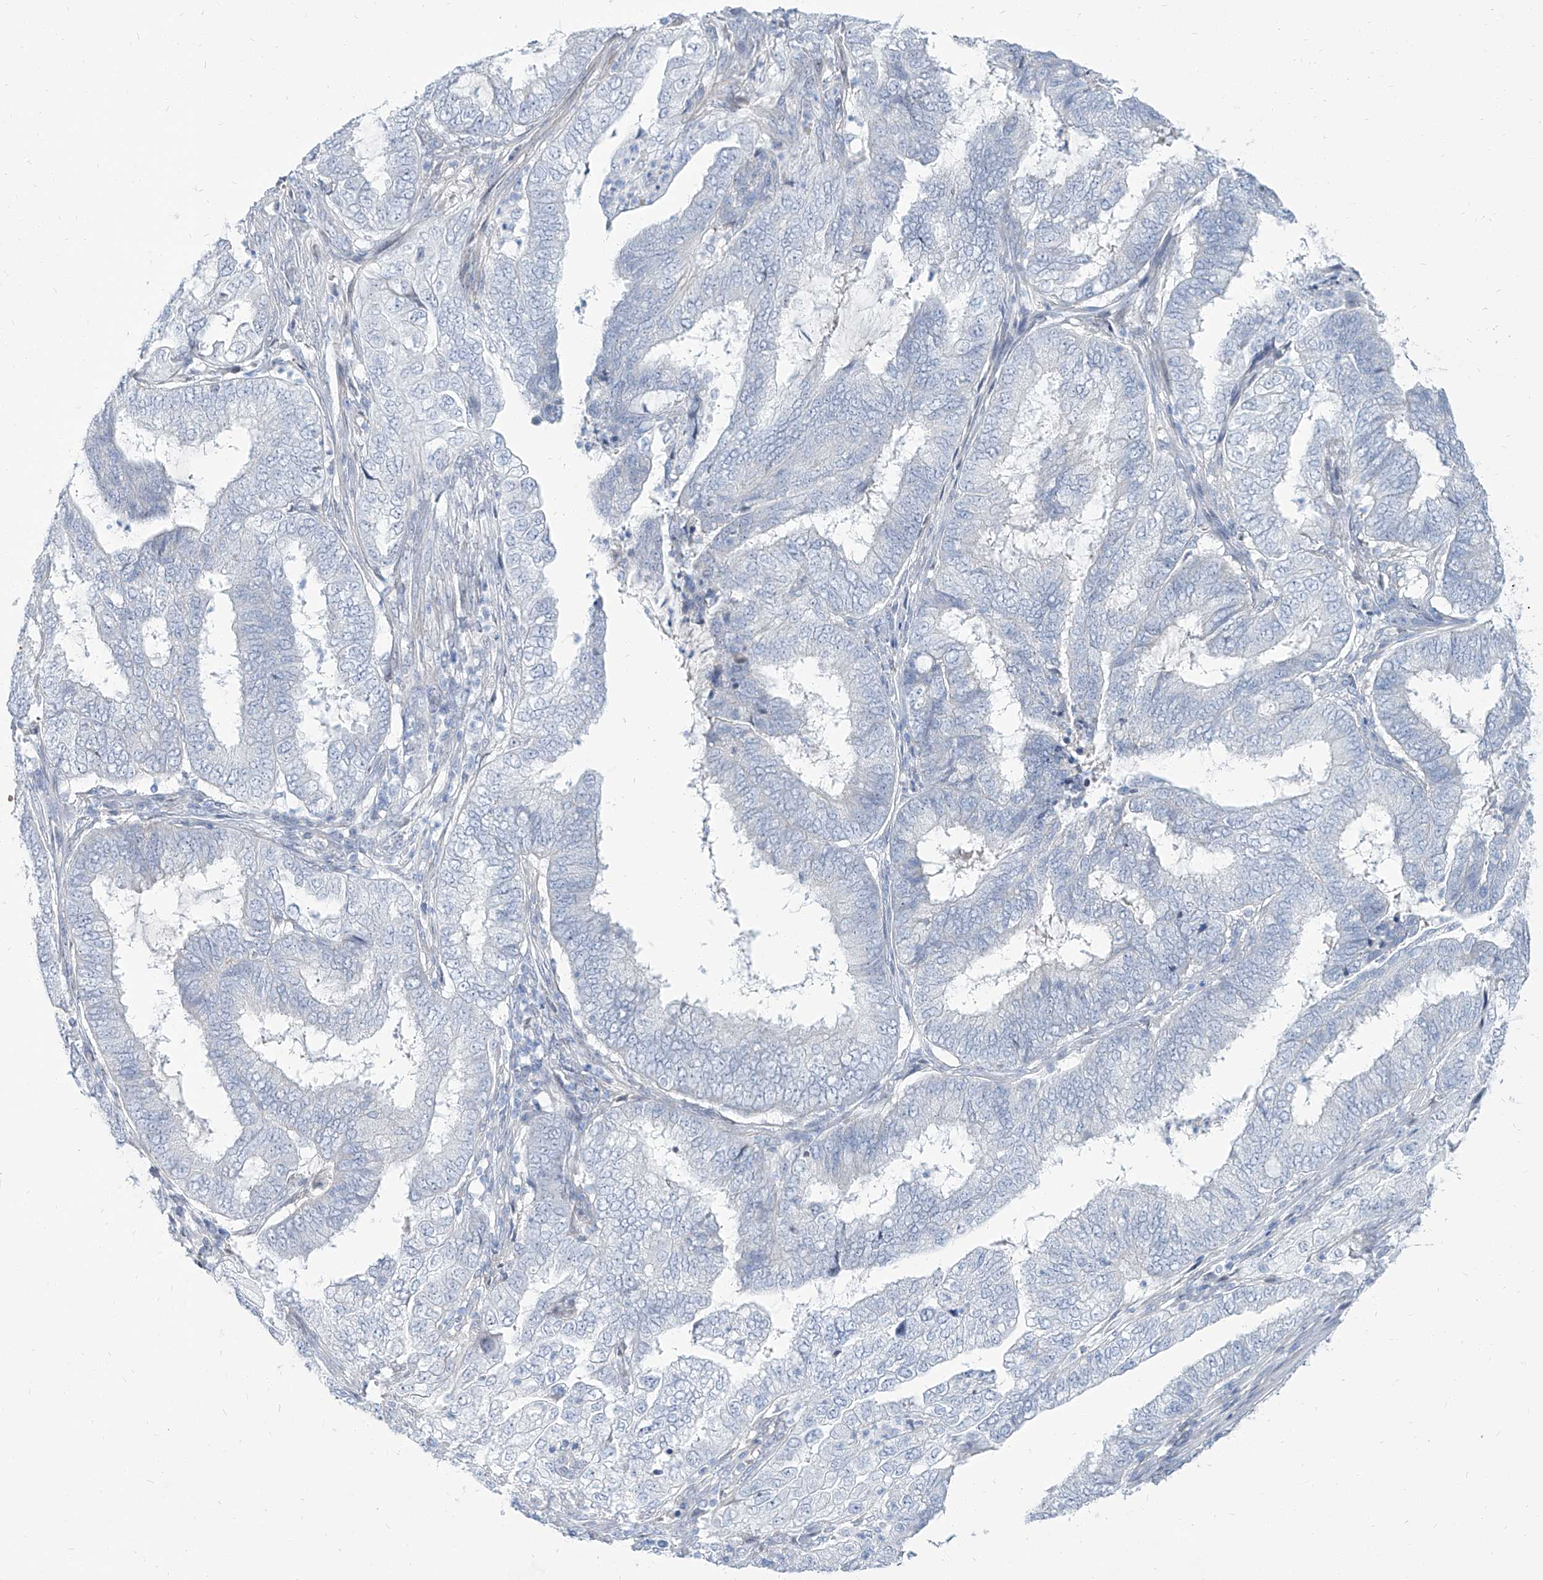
{"staining": {"intensity": "negative", "quantity": "none", "location": "none"}, "tissue": "endometrial cancer", "cell_type": "Tumor cells", "image_type": "cancer", "snomed": [{"axis": "morphology", "description": "Adenocarcinoma, NOS"}, {"axis": "topography", "description": "Endometrium"}], "caption": "Tumor cells show no significant positivity in adenocarcinoma (endometrial).", "gene": "TXLNB", "patient": {"sex": "female", "age": 51}}